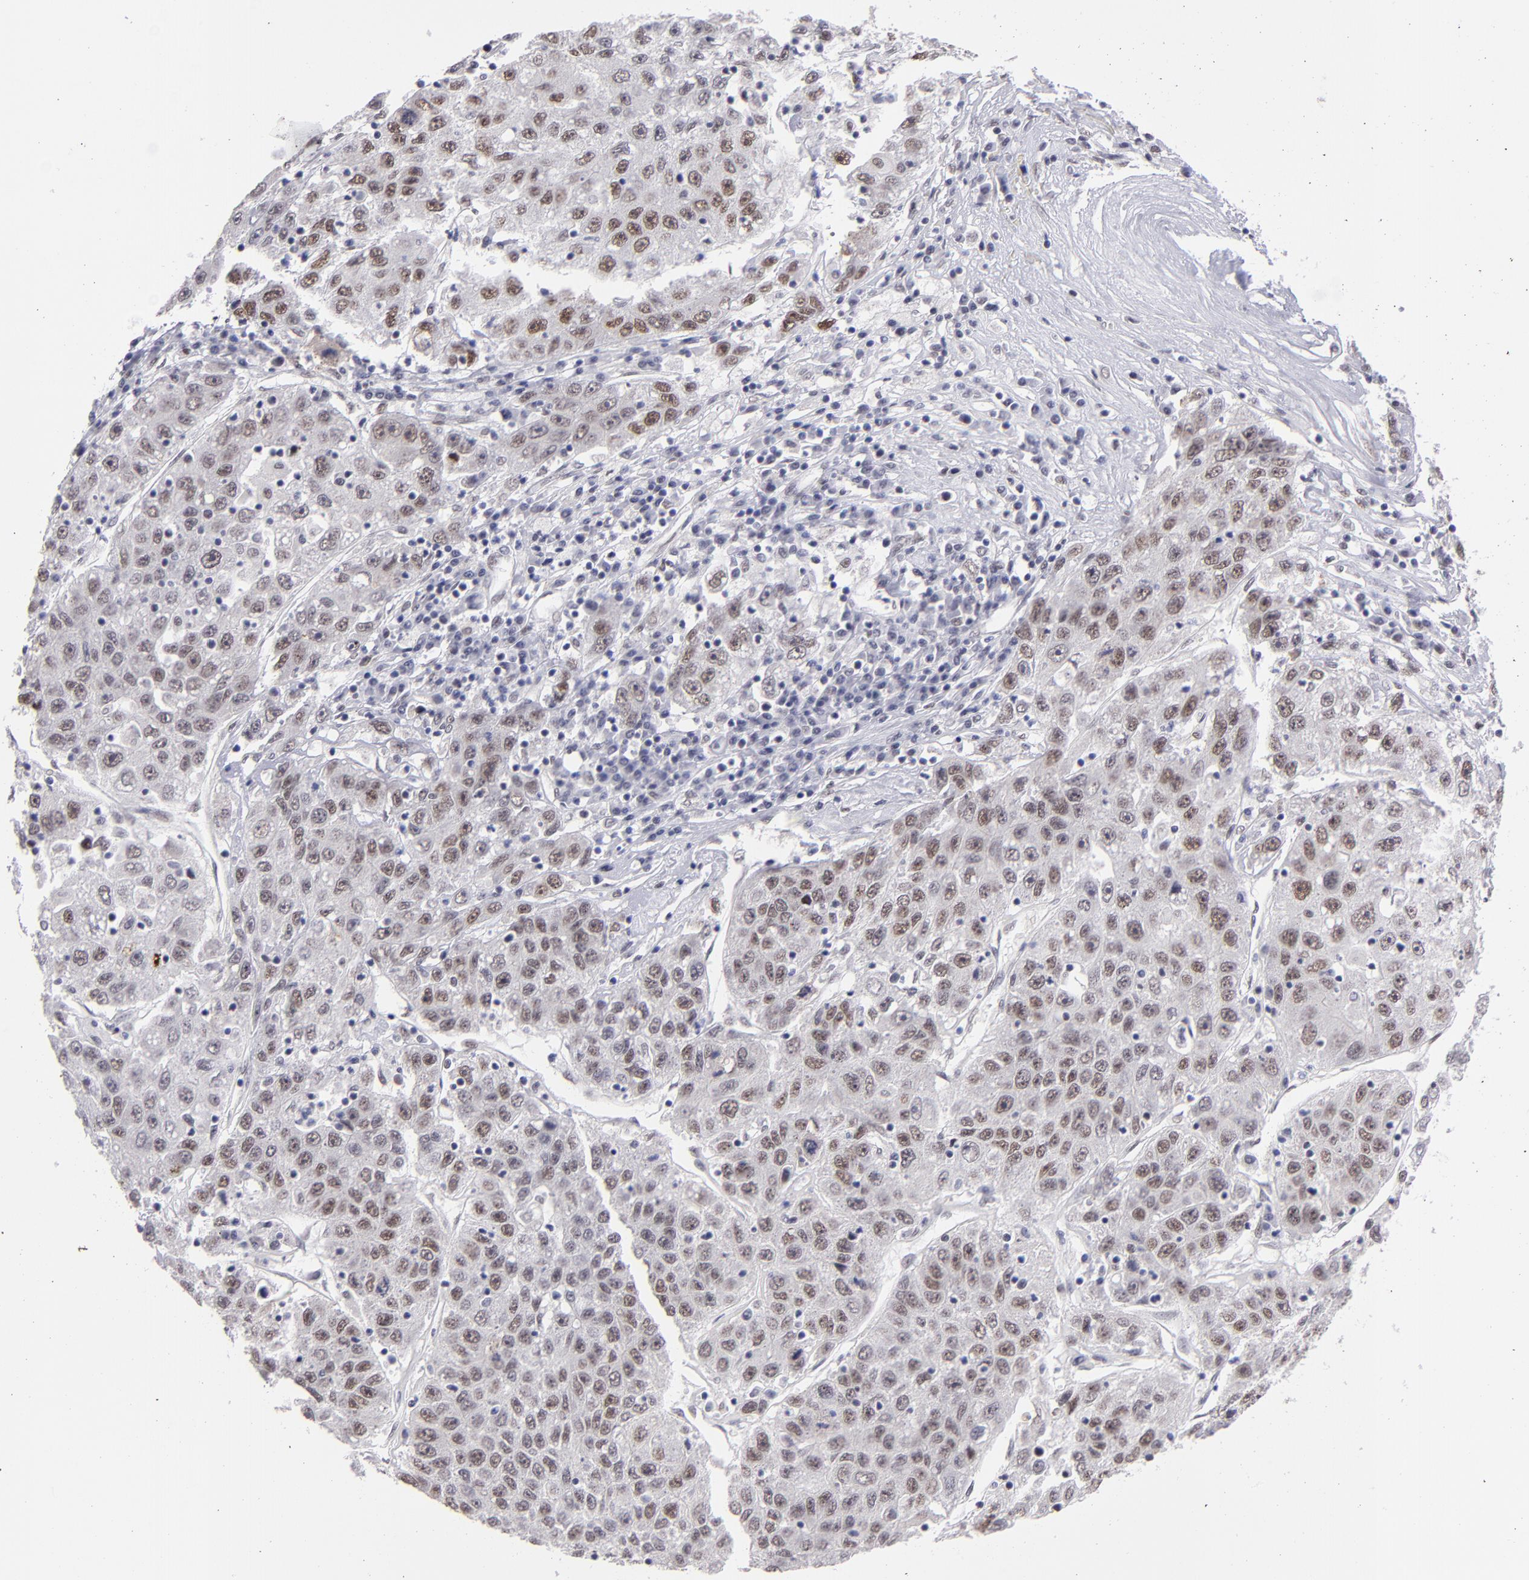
{"staining": {"intensity": "moderate", "quantity": ">75%", "location": "nuclear"}, "tissue": "liver cancer", "cell_type": "Tumor cells", "image_type": "cancer", "snomed": [{"axis": "morphology", "description": "Carcinoma, Hepatocellular, NOS"}, {"axis": "topography", "description": "Liver"}], "caption": "Hepatocellular carcinoma (liver) tissue shows moderate nuclear positivity in approximately >75% of tumor cells", "gene": "OTUB2", "patient": {"sex": "male", "age": 49}}